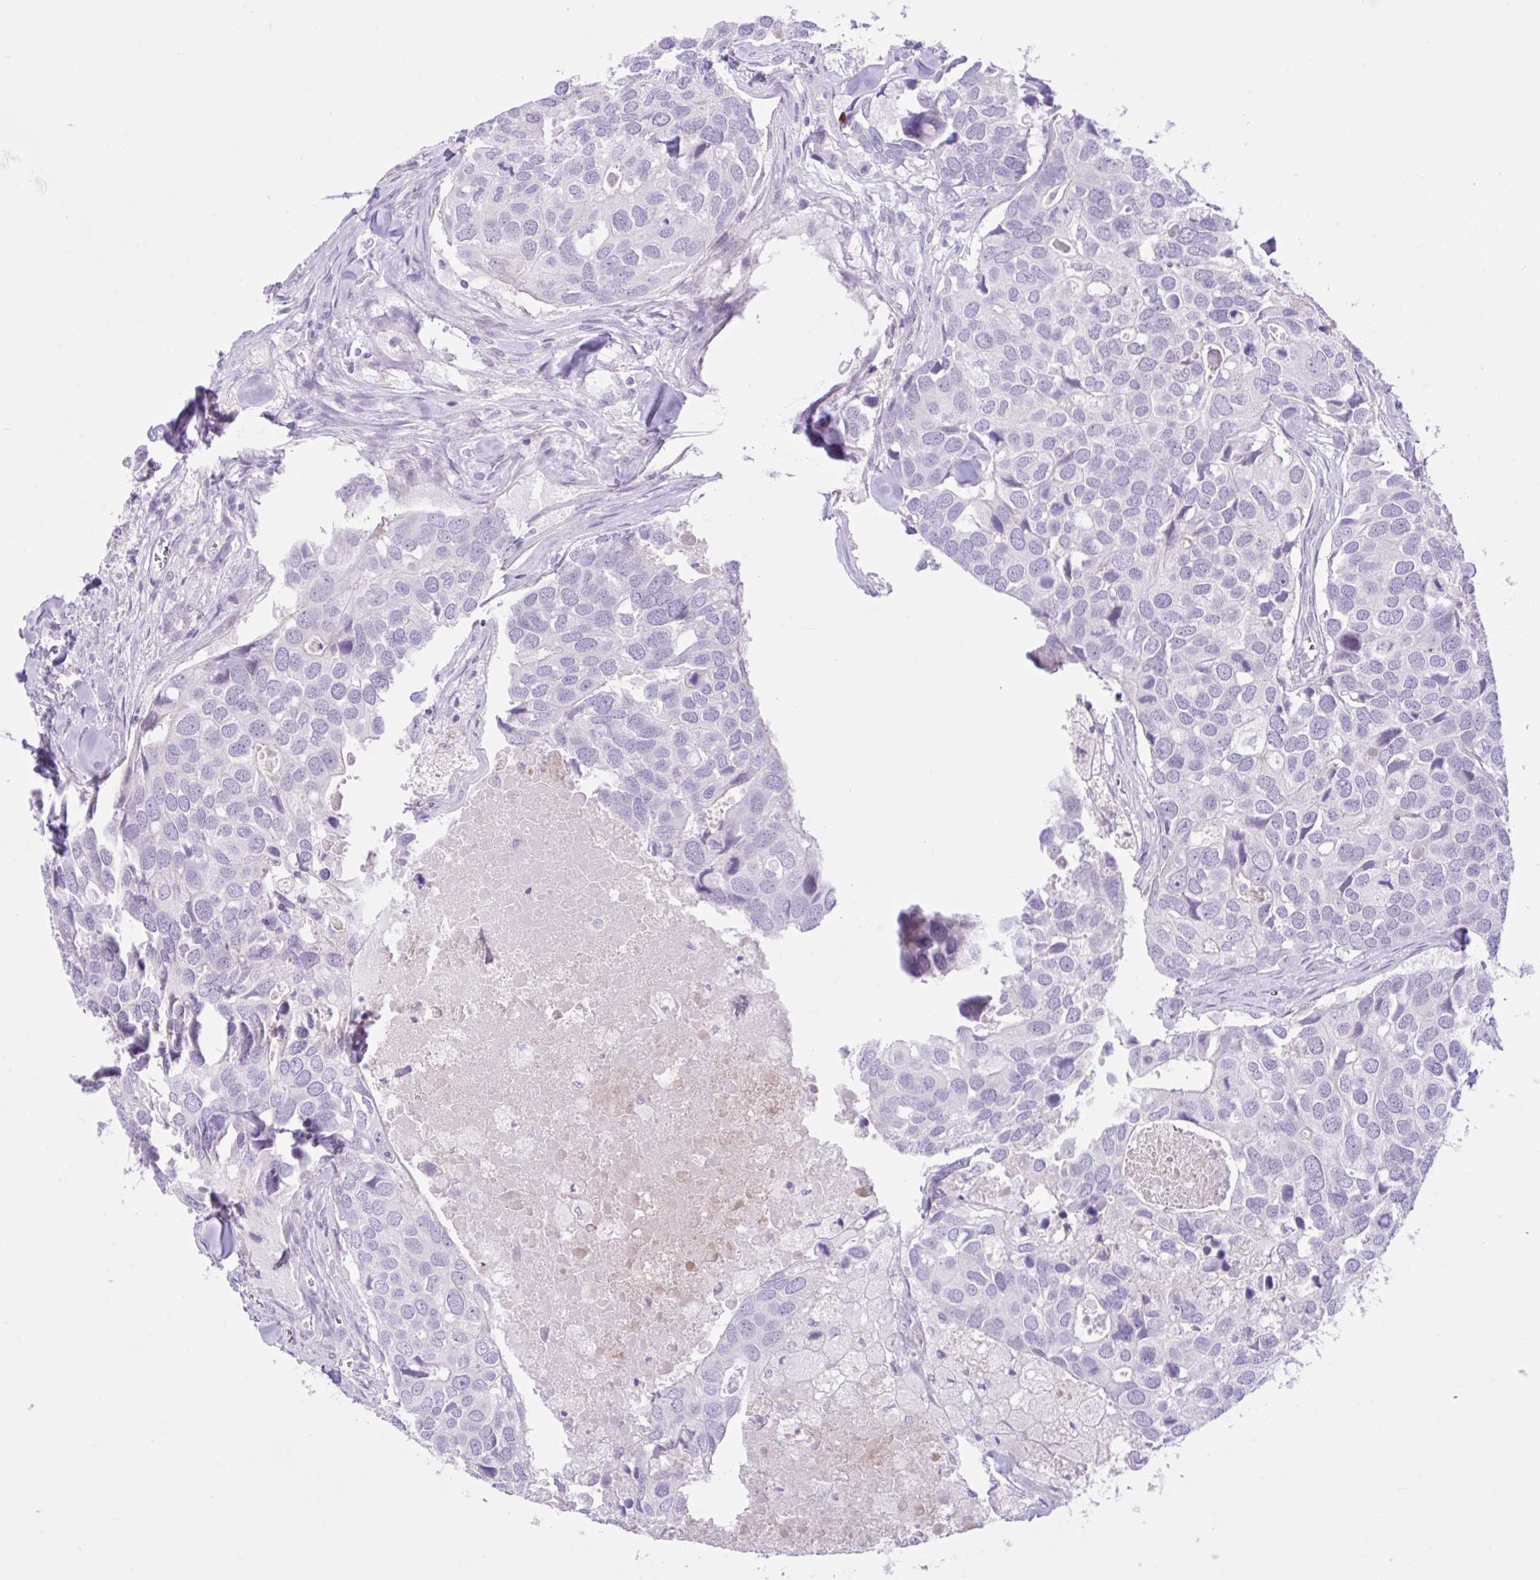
{"staining": {"intensity": "negative", "quantity": "none", "location": "none"}, "tissue": "breast cancer", "cell_type": "Tumor cells", "image_type": "cancer", "snomed": [{"axis": "morphology", "description": "Duct carcinoma"}, {"axis": "topography", "description": "Breast"}], "caption": "Immunohistochemical staining of breast intraductal carcinoma reveals no significant expression in tumor cells.", "gene": "ZNF101", "patient": {"sex": "female", "age": 83}}